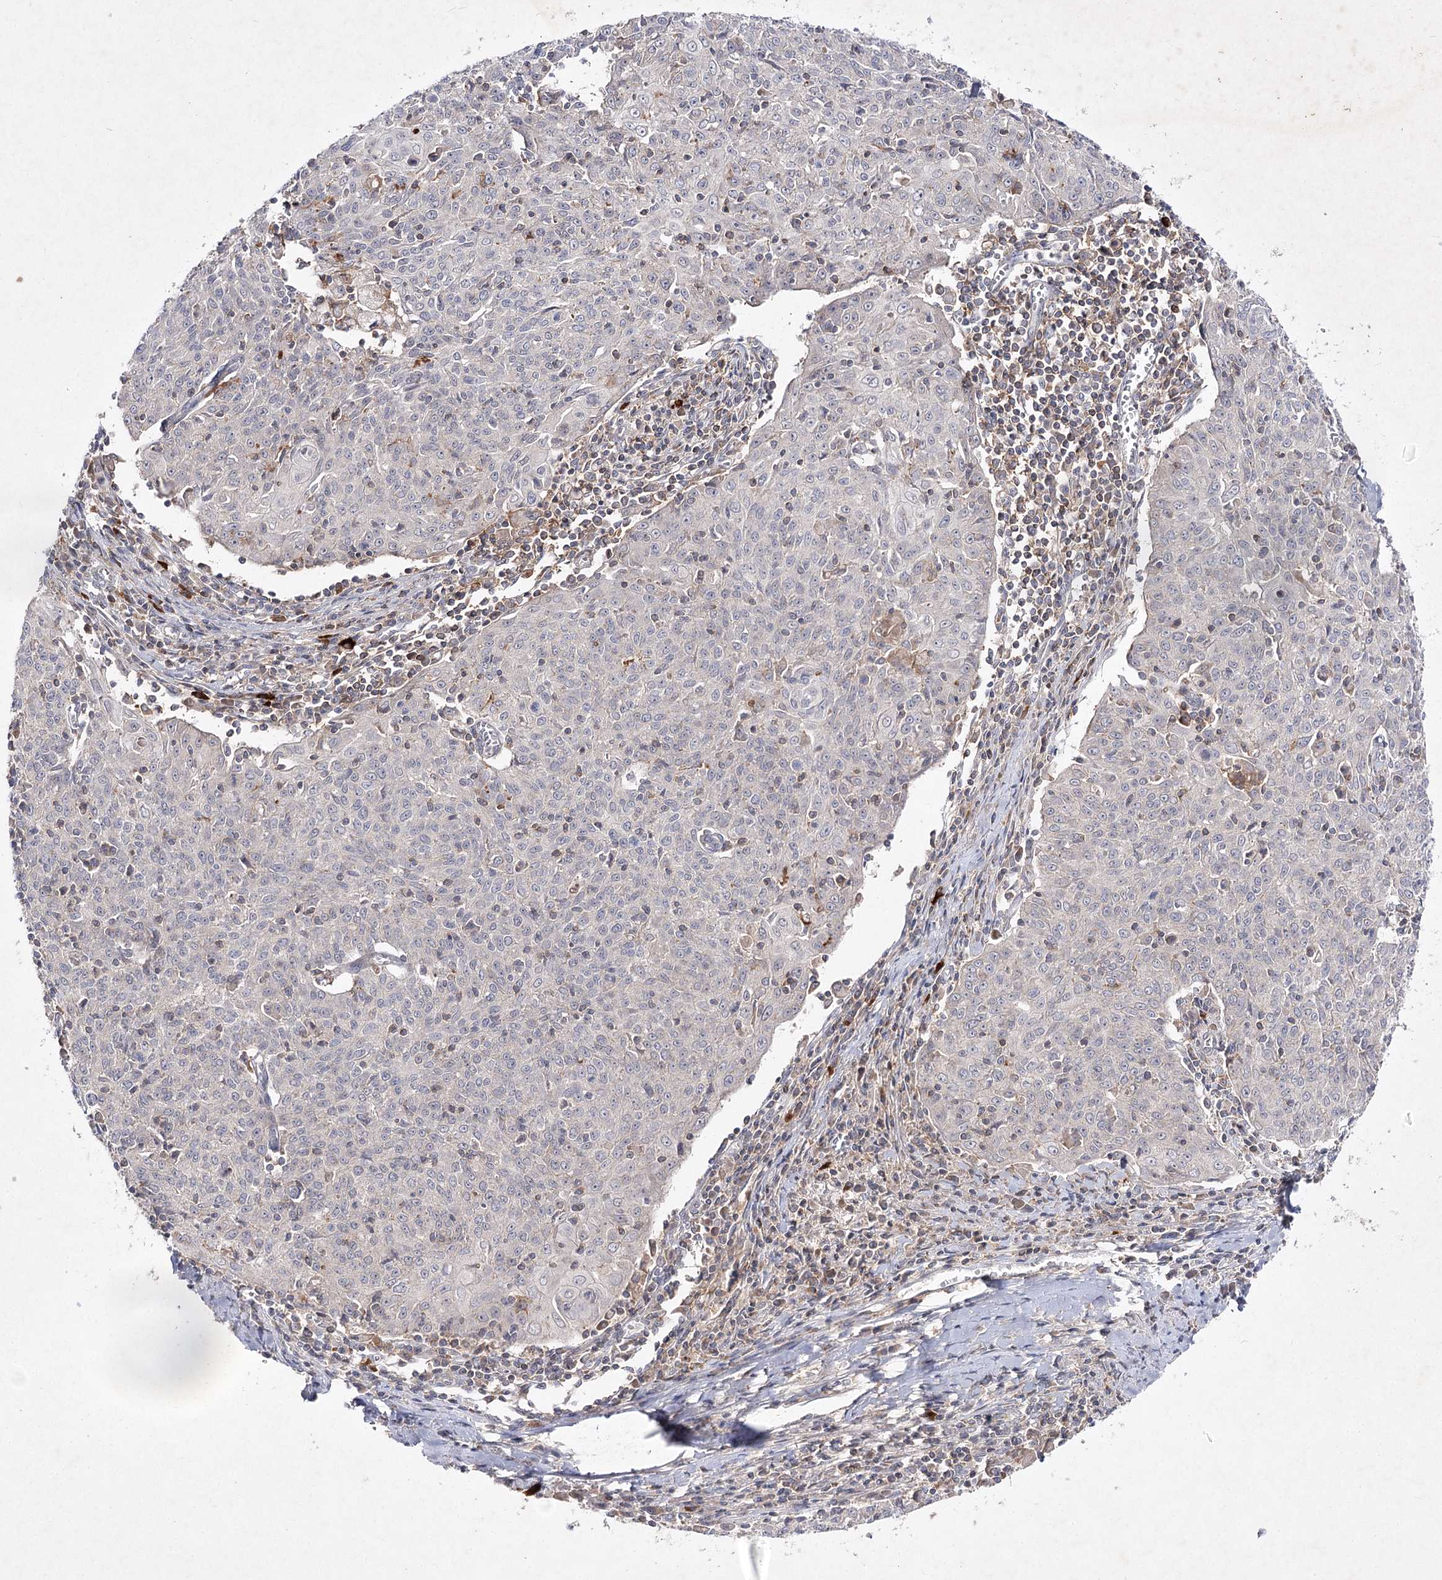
{"staining": {"intensity": "negative", "quantity": "none", "location": "none"}, "tissue": "cervical cancer", "cell_type": "Tumor cells", "image_type": "cancer", "snomed": [{"axis": "morphology", "description": "Squamous cell carcinoma, NOS"}, {"axis": "topography", "description": "Cervix"}], "caption": "High power microscopy histopathology image of an immunohistochemistry (IHC) image of cervical cancer, revealing no significant staining in tumor cells.", "gene": "CIB2", "patient": {"sex": "female", "age": 48}}